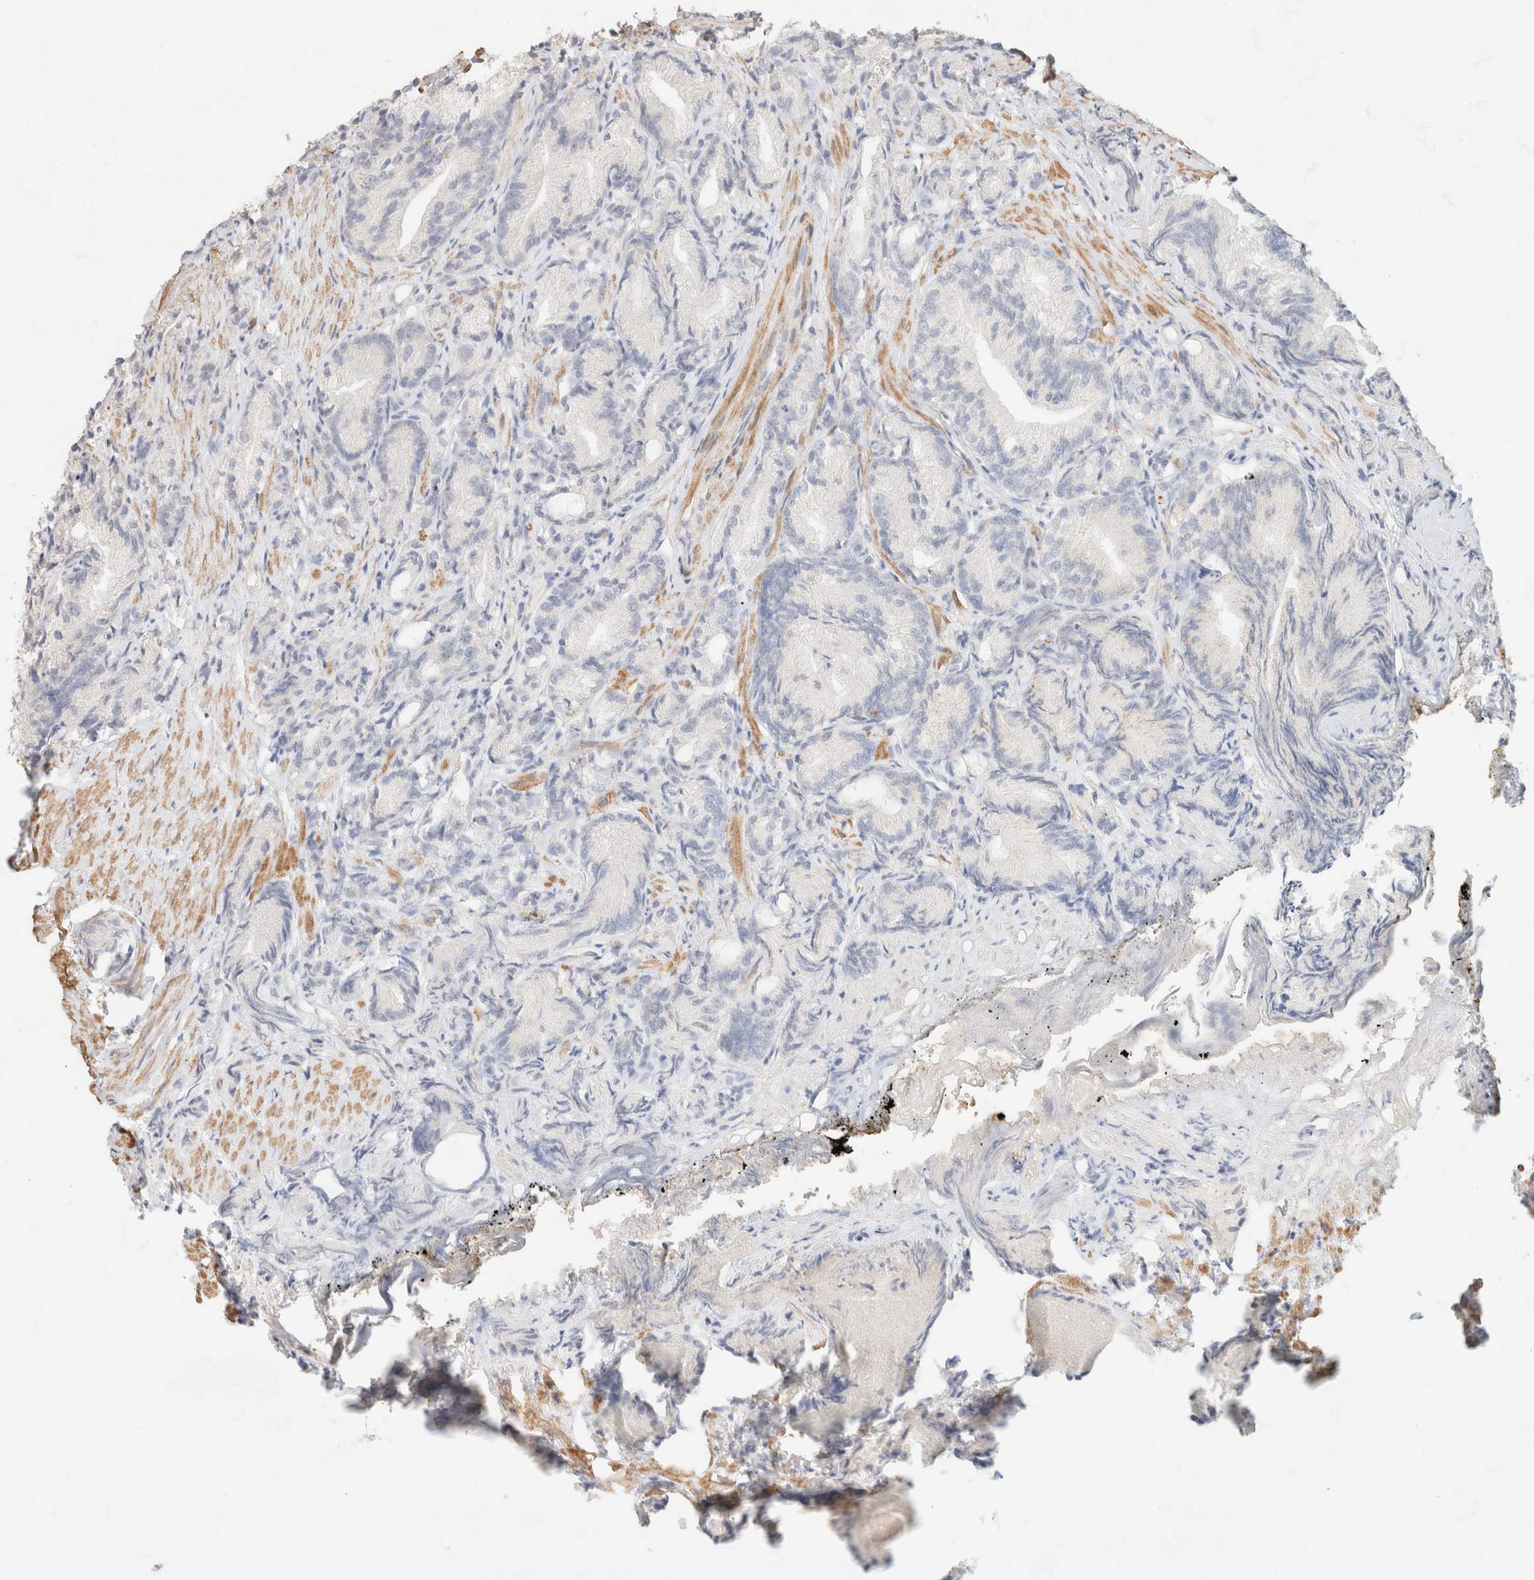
{"staining": {"intensity": "negative", "quantity": "none", "location": "none"}, "tissue": "prostate cancer", "cell_type": "Tumor cells", "image_type": "cancer", "snomed": [{"axis": "morphology", "description": "Adenocarcinoma, Low grade"}, {"axis": "topography", "description": "Prostate"}], "caption": "The histopathology image displays no staining of tumor cells in prostate cancer (adenocarcinoma (low-grade)).", "gene": "CA12", "patient": {"sex": "male", "age": 89}}